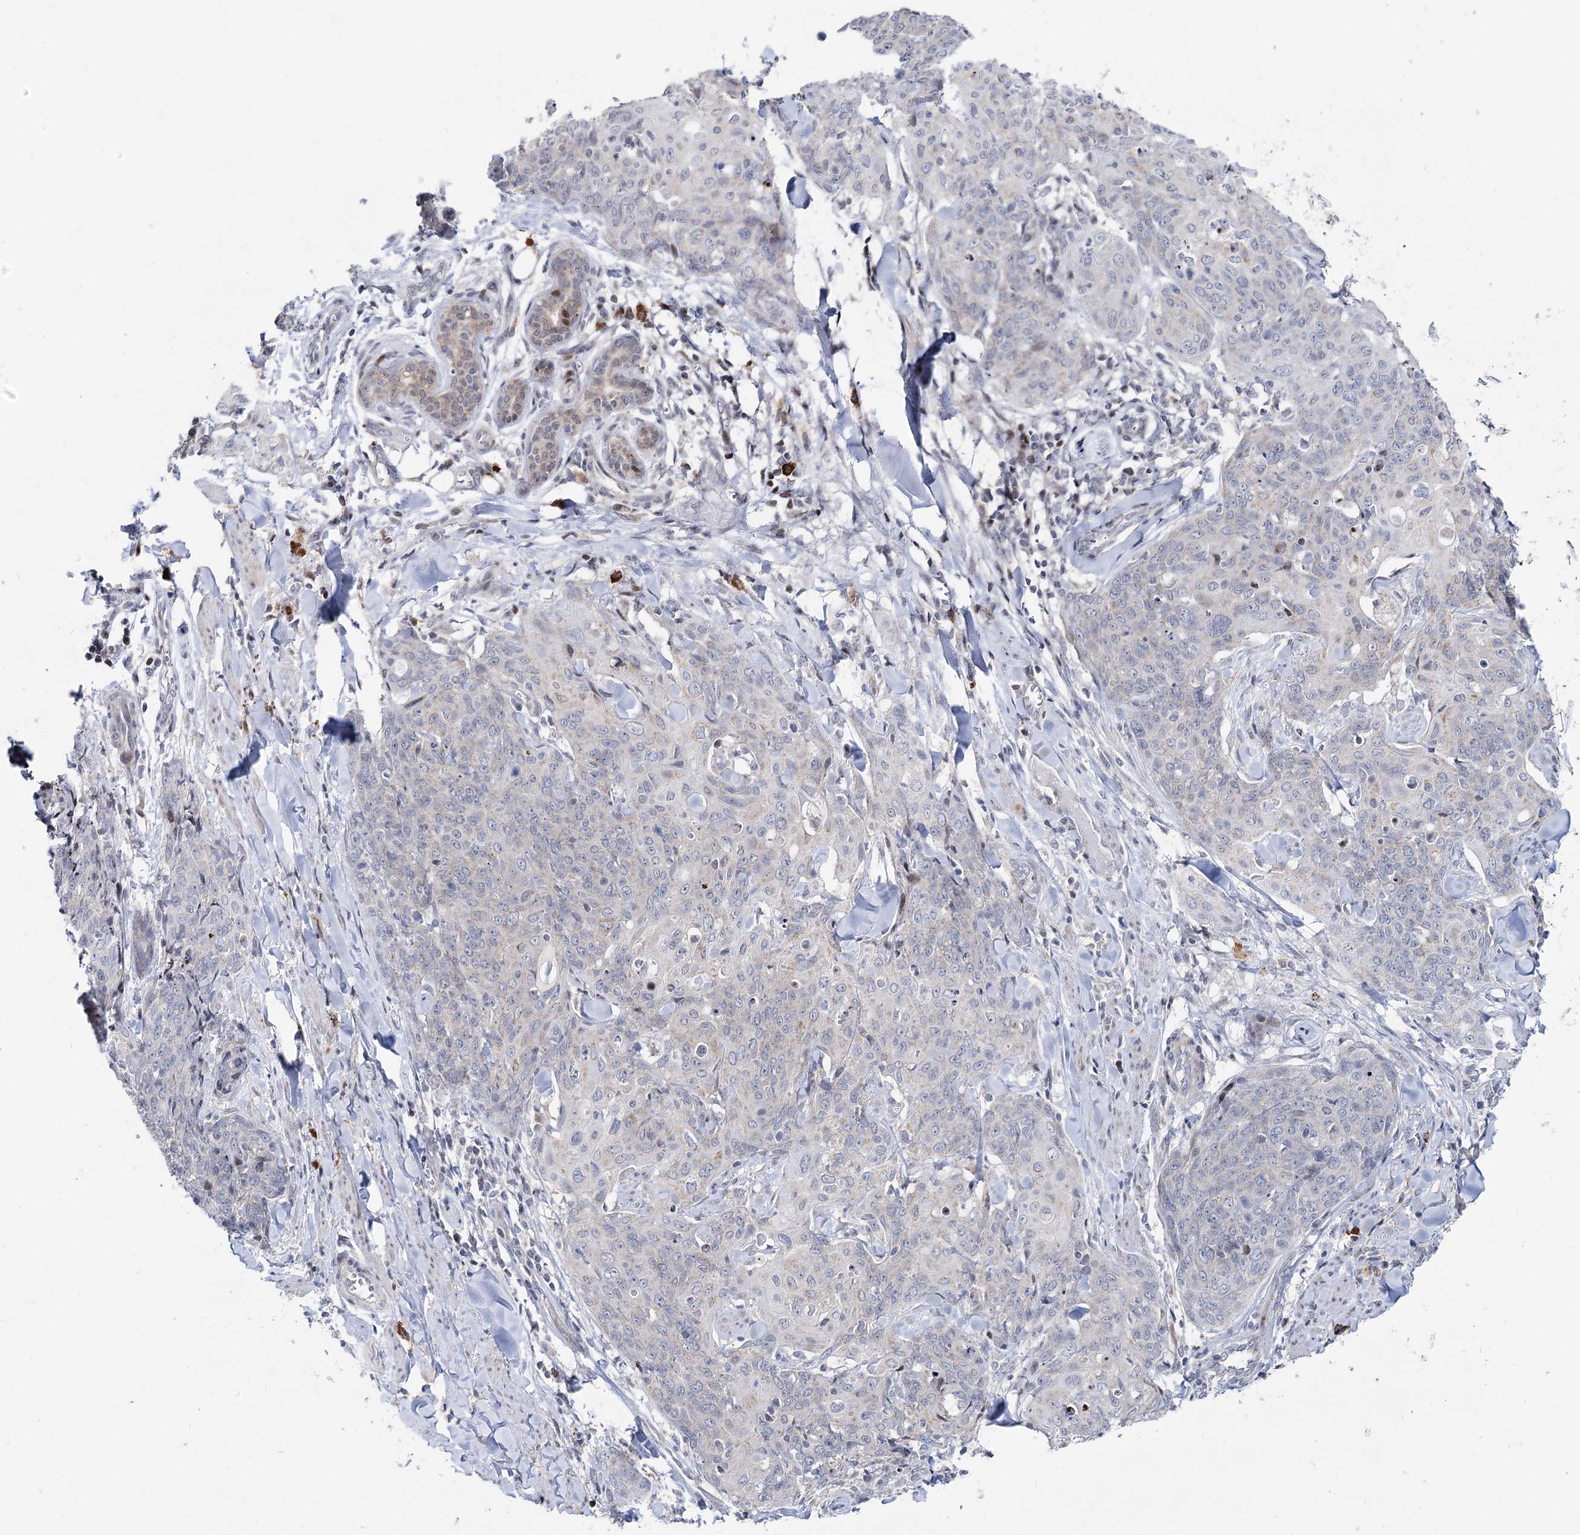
{"staining": {"intensity": "negative", "quantity": "none", "location": "none"}, "tissue": "skin cancer", "cell_type": "Tumor cells", "image_type": "cancer", "snomed": [{"axis": "morphology", "description": "Squamous cell carcinoma, NOS"}, {"axis": "topography", "description": "Skin"}, {"axis": "topography", "description": "Vulva"}], "caption": "There is no significant expression in tumor cells of skin squamous cell carcinoma. (DAB (3,3'-diaminobenzidine) IHC visualized using brightfield microscopy, high magnification).", "gene": "PTGR1", "patient": {"sex": "female", "age": 85}}